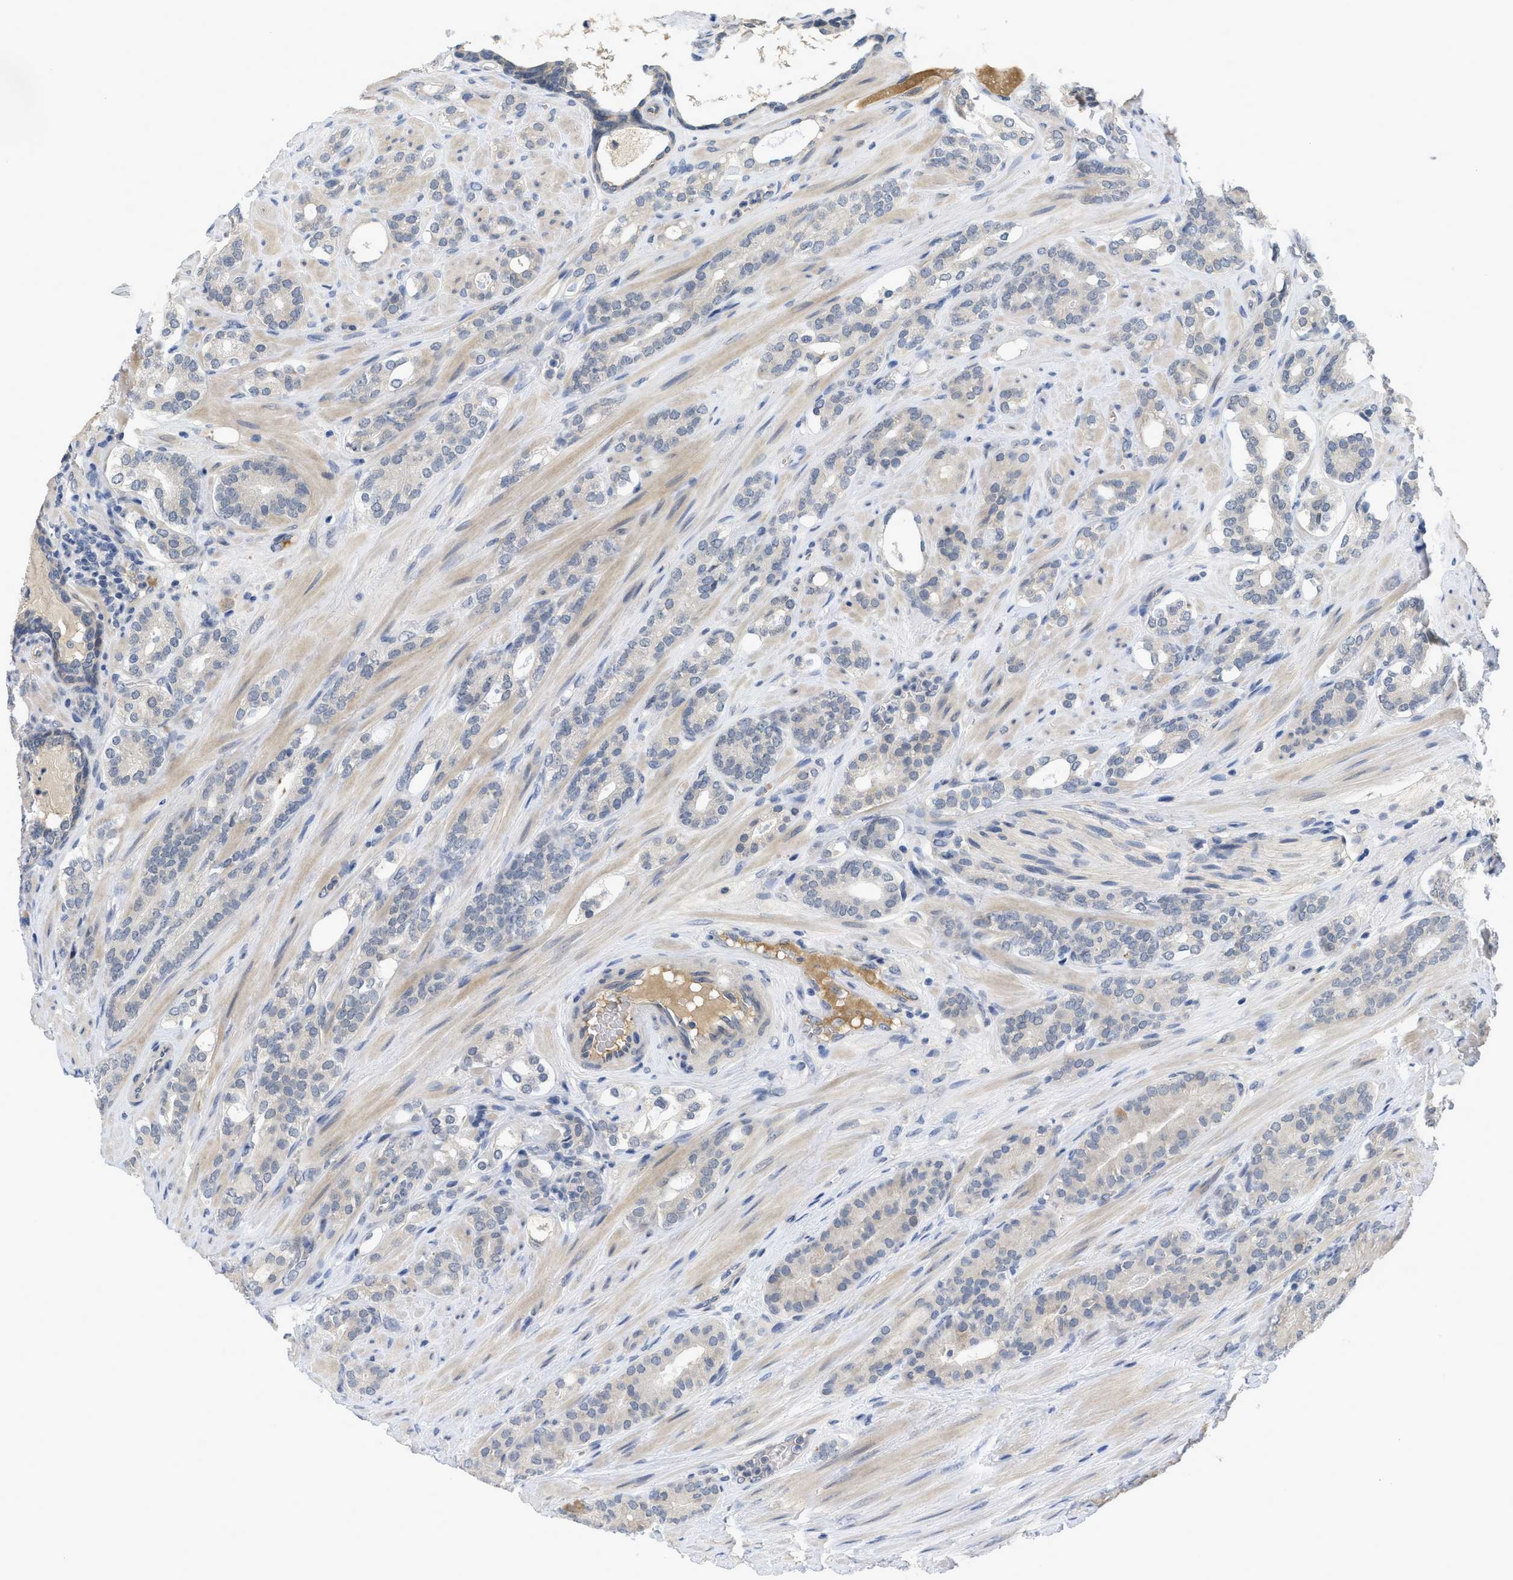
{"staining": {"intensity": "negative", "quantity": "none", "location": "none"}, "tissue": "prostate cancer", "cell_type": "Tumor cells", "image_type": "cancer", "snomed": [{"axis": "morphology", "description": "Adenocarcinoma, Low grade"}, {"axis": "topography", "description": "Prostate"}], "caption": "Immunohistochemistry (IHC) histopathology image of human prostate cancer stained for a protein (brown), which demonstrates no positivity in tumor cells.", "gene": "TNFAIP1", "patient": {"sex": "male", "age": 63}}